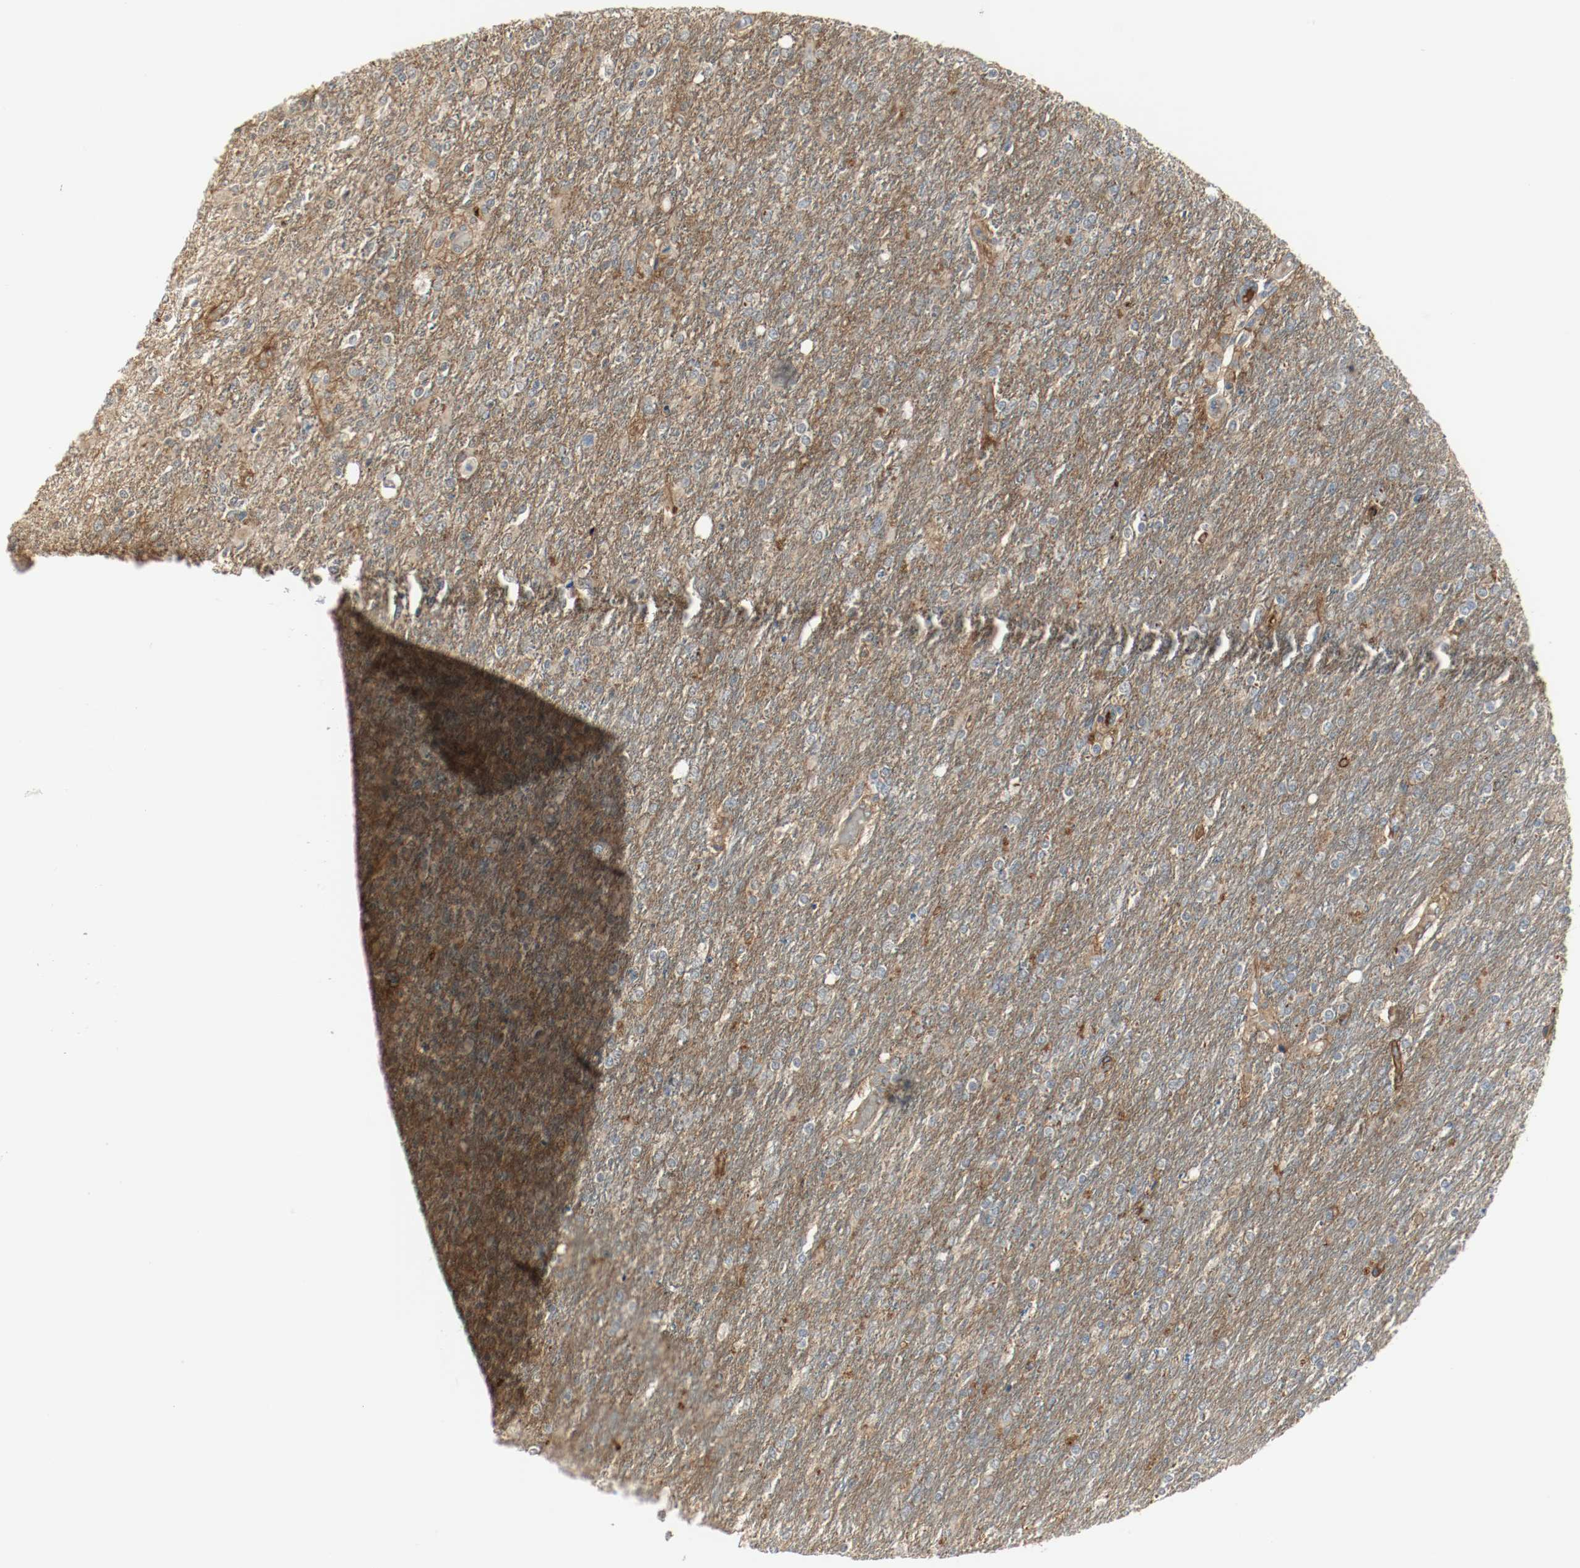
{"staining": {"intensity": "moderate", "quantity": ">75%", "location": "cytoplasmic/membranous"}, "tissue": "glioma", "cell_type": "Tumor cells", "image_type": "cancer", "snomed": [{"axis": "morphology", "description": "Glioma, malignant, High grade"}, {"axis": "topography", "description": "Cerebral cortex"}], "caption": "The micrograph reveals staining of high-grade glioma (malignant), revealing moderate cytoplasmic/membranous protein expression (brown color) within tumor cells. (DAB = brown stain, brightfield microscopy at high magnification).", "gene": "MELTF", "patient": {"sex": "male", "age": 76}}